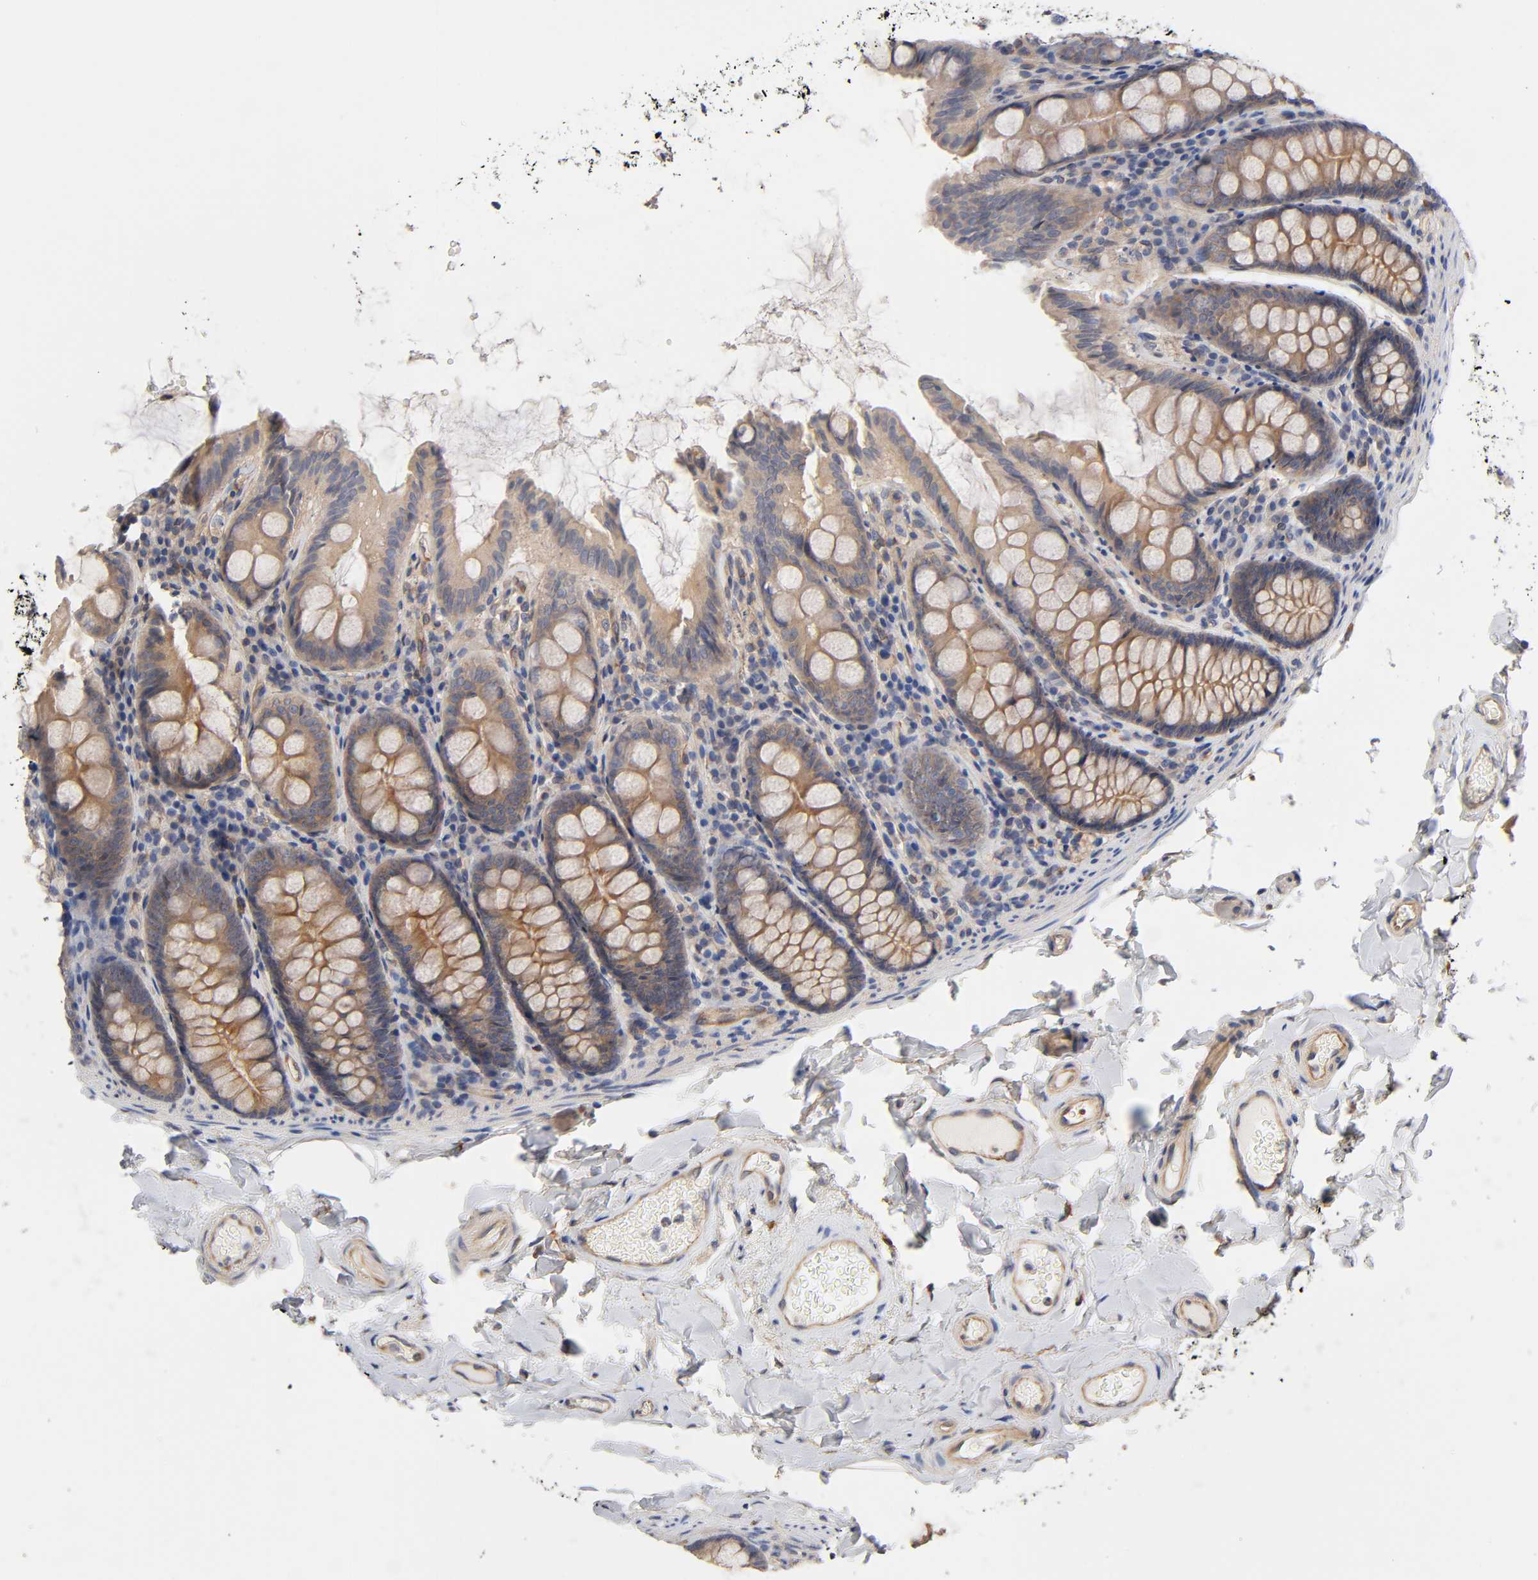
{"staining": {"intensity": "weak", "quantity": ">75%", "location": "cytoplasmic/membranous"}, "tissue": "colon", "cell_type": "Endothelial cells", "image_type": "normal", "snomed": [{"axis": "morphology", "description": "Normal tissue, NOS"}, {"axis": "topography", "description": "Colon"}], "caption": "DAB immunohistochemical staining of benign colon demonstrates weak cytoplasmic/membranous protein expression in about >75% of endothelial cells.", "gene": "RAB13", "patient": {"sex": "female", "age": 61}}